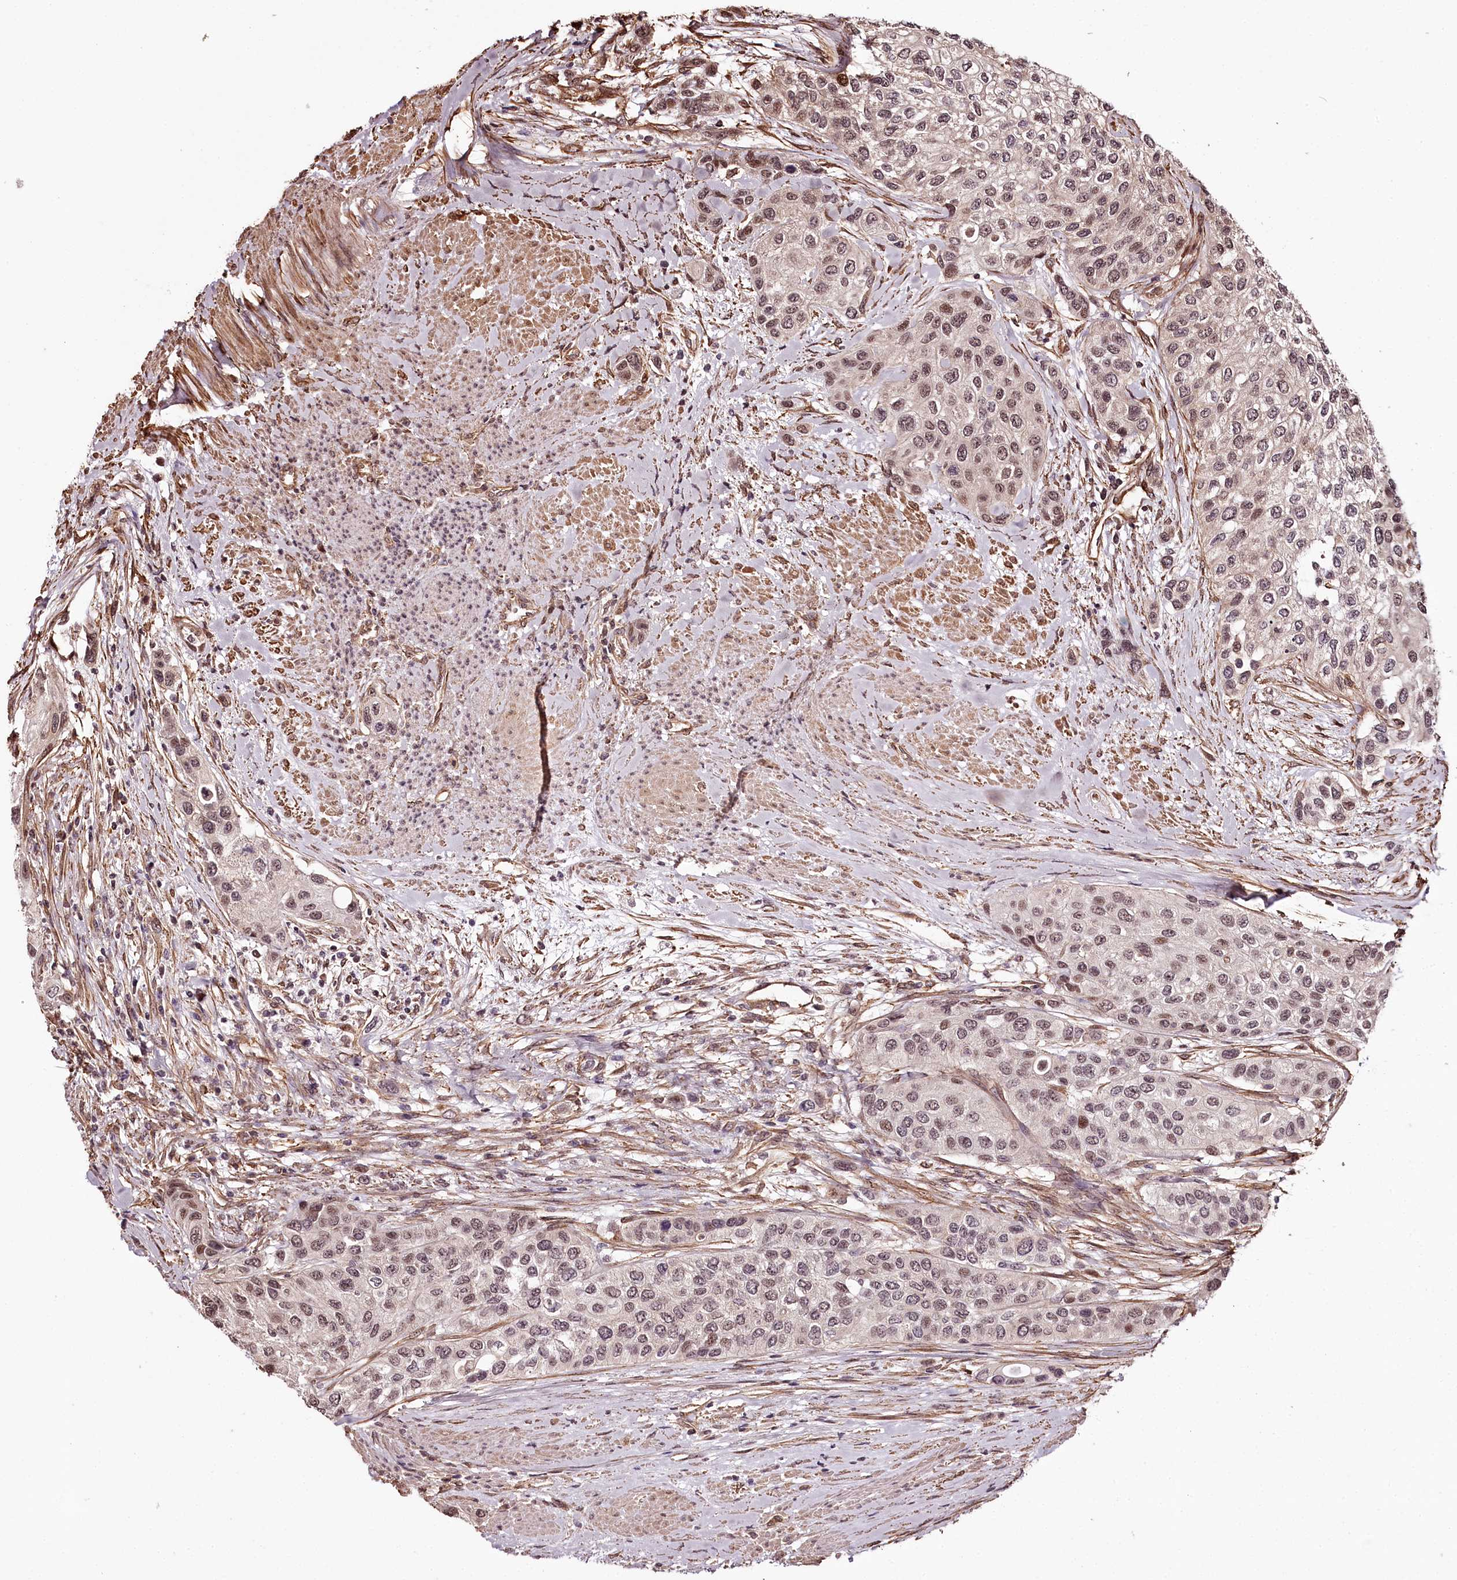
{"staining": {"intensity": "moderate", "quantity": "25%-75%", "location": "nuclear"}, "tissue": "urothelial cancer", "cell_type": "Tumor cells", "image_type": "cancer", "snomed": [{"axis": "morphology", "description": "Normal tissue, NOS"}, {"axis": "morphology", "description": "Urothelial carcinoma, High grade"}, {"axis": "topography", "description": "Vascular tissue"}, {"axis": "topography", "description": "Urinary bladder"}], "caption": "This histopathology image displays urothelial carcinoma (high-grade) stained with immunohistochemistry (IHC) to label a protein in brown. The nuclear of tumor cells show moderate positivity for the protein. Nuclei are counter-stained blue.", "gene": "TTC33", "patient": {"sex": "female", "age": 56}}